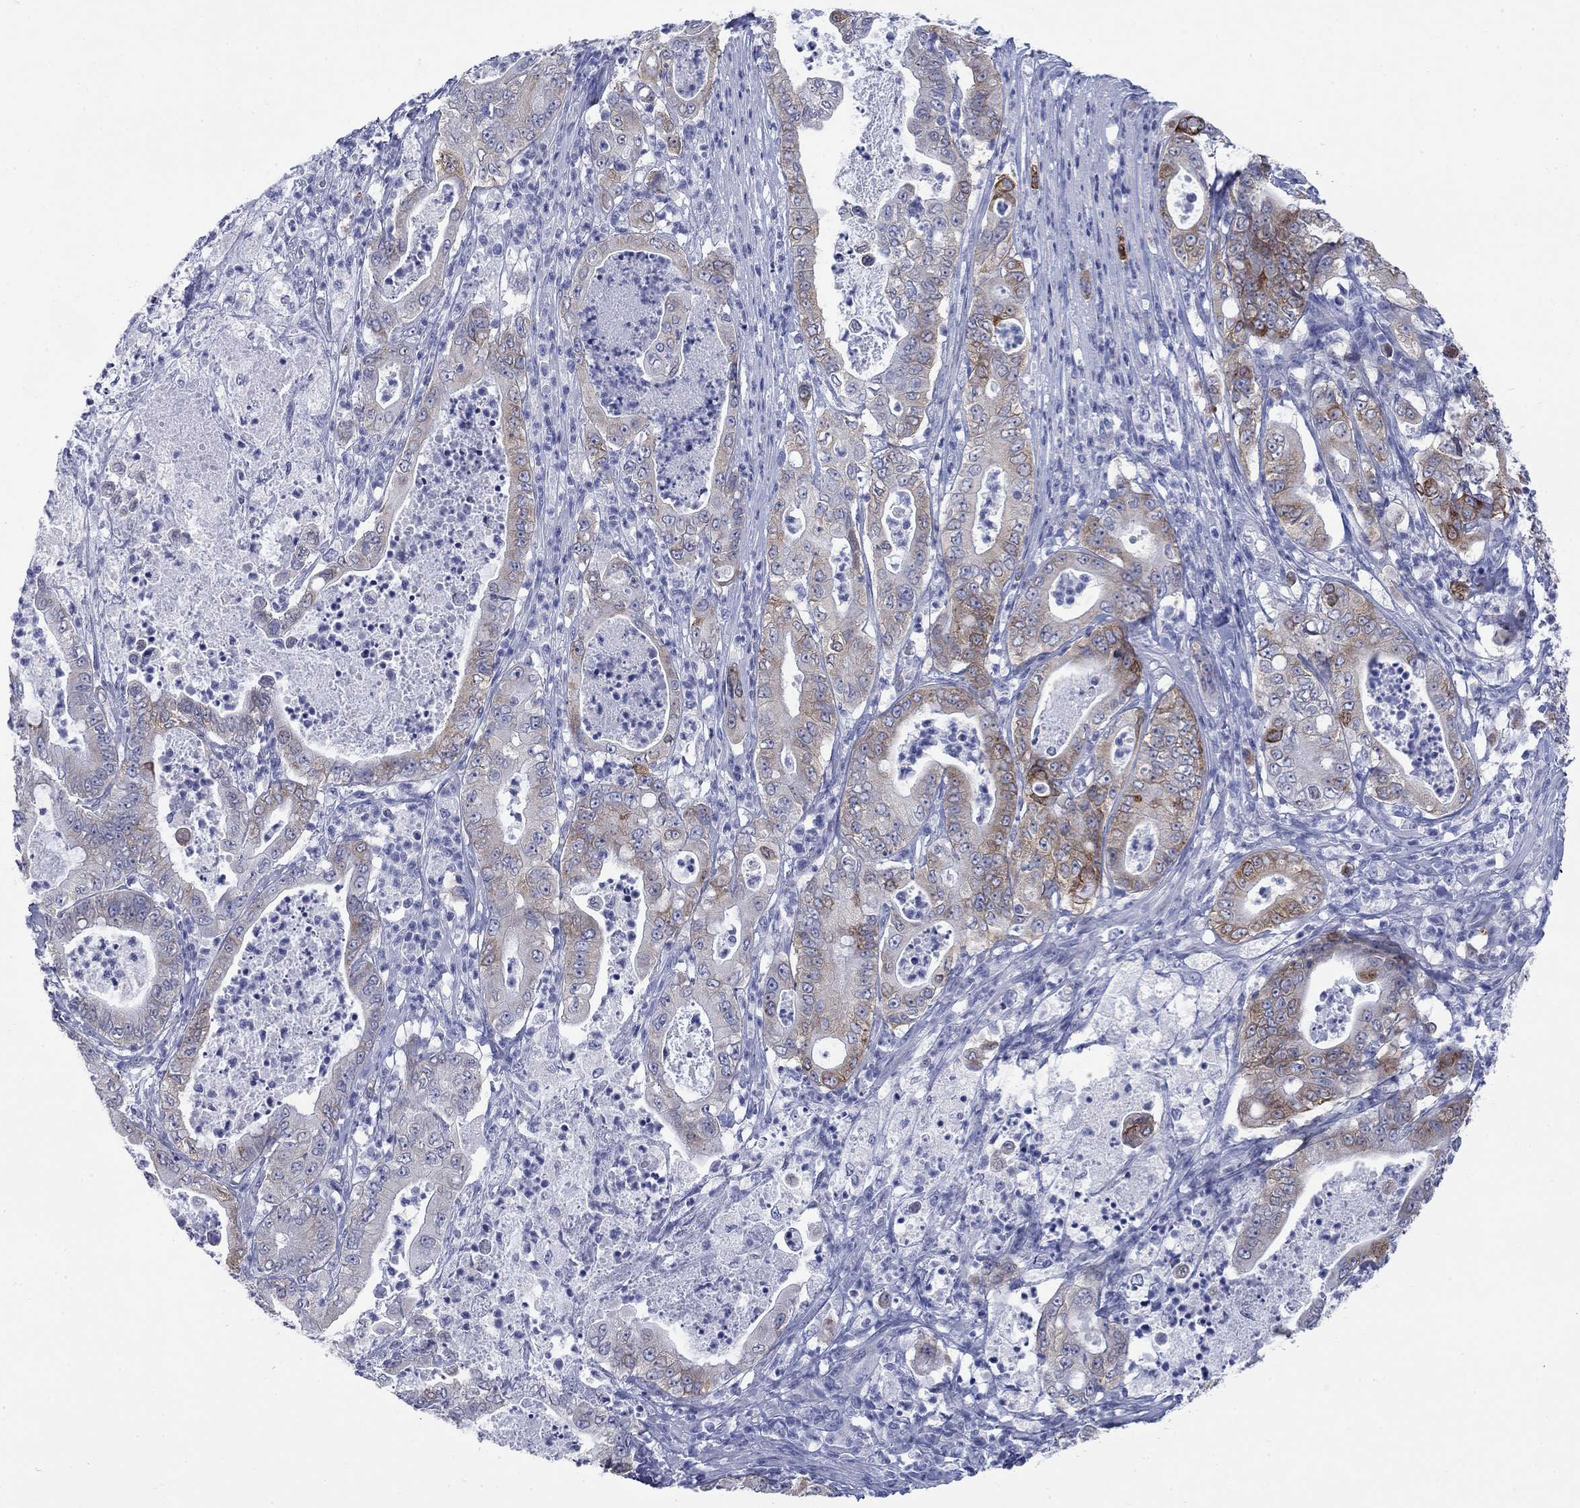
{"staining": {"intensity": "strong", "quantity": "<25%", "location": "cytoplasmic/membranous"}, "tissue": "pancreatic cancer", "cell_type": "Tumor cells", "image_type": "cancer", "snomed": [{"axis": "morphology", "description": "Adenocarcinoma, NOS"}, {"axis": "topography", "description": "Pancreas"}], "caption": "Immunohistochemical staining of human pancreatic cancer reveals medium levels of strong cytoplasmic/membranous positivity in approximately <25% of tumor cells.", "gene": "IGF2BP3", "patient": {"sex": "male", "age": 71}}